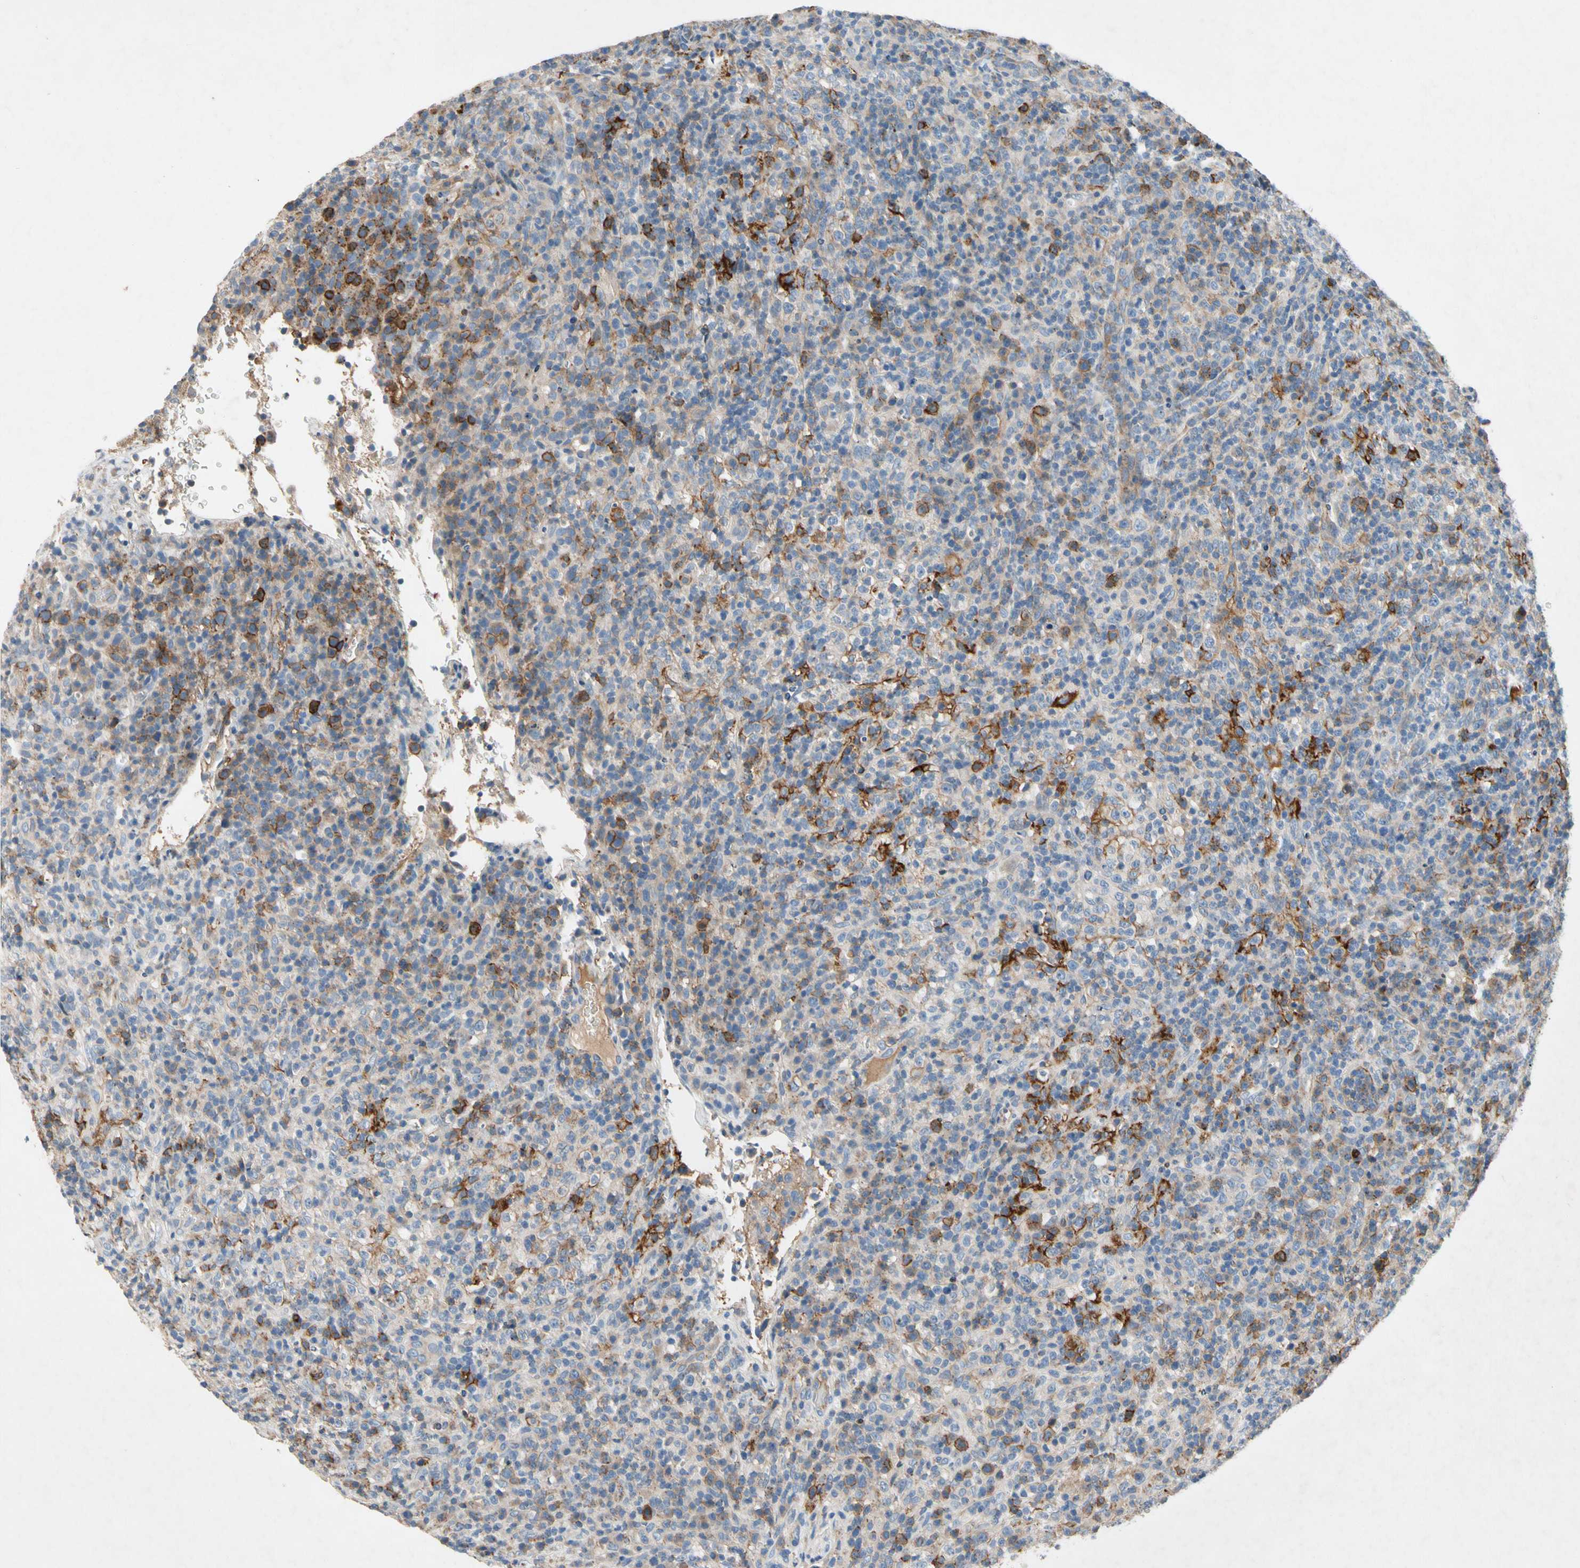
{"staining": {"intensity": "strong", "quantity": "<25%", "location": "cytoplasmic/membranous"}, "tissue": "lymphoma", "cell_type": "Tumor cells", "image_type": "cancer", "snomed": [{"axis": "morphology", "description": "Malignant lymphoma, non-Hodgkin's type, High grade"}, {"axis": "topography", "description": "Lymph node"}], "caption": "IHC of high-grade malignant lymphoma, non-Hodgkin's type shows medium levels of strong cytoplasmic/membranous staining in approximately <25% of tumor cells. The staining is performed using DAB brown chromogen to label protein expression. The nuclei are counter-stained blue using hematoxylin.", "gene": "NDFIP2", "patient": {"sex": "female", "age": 76}}